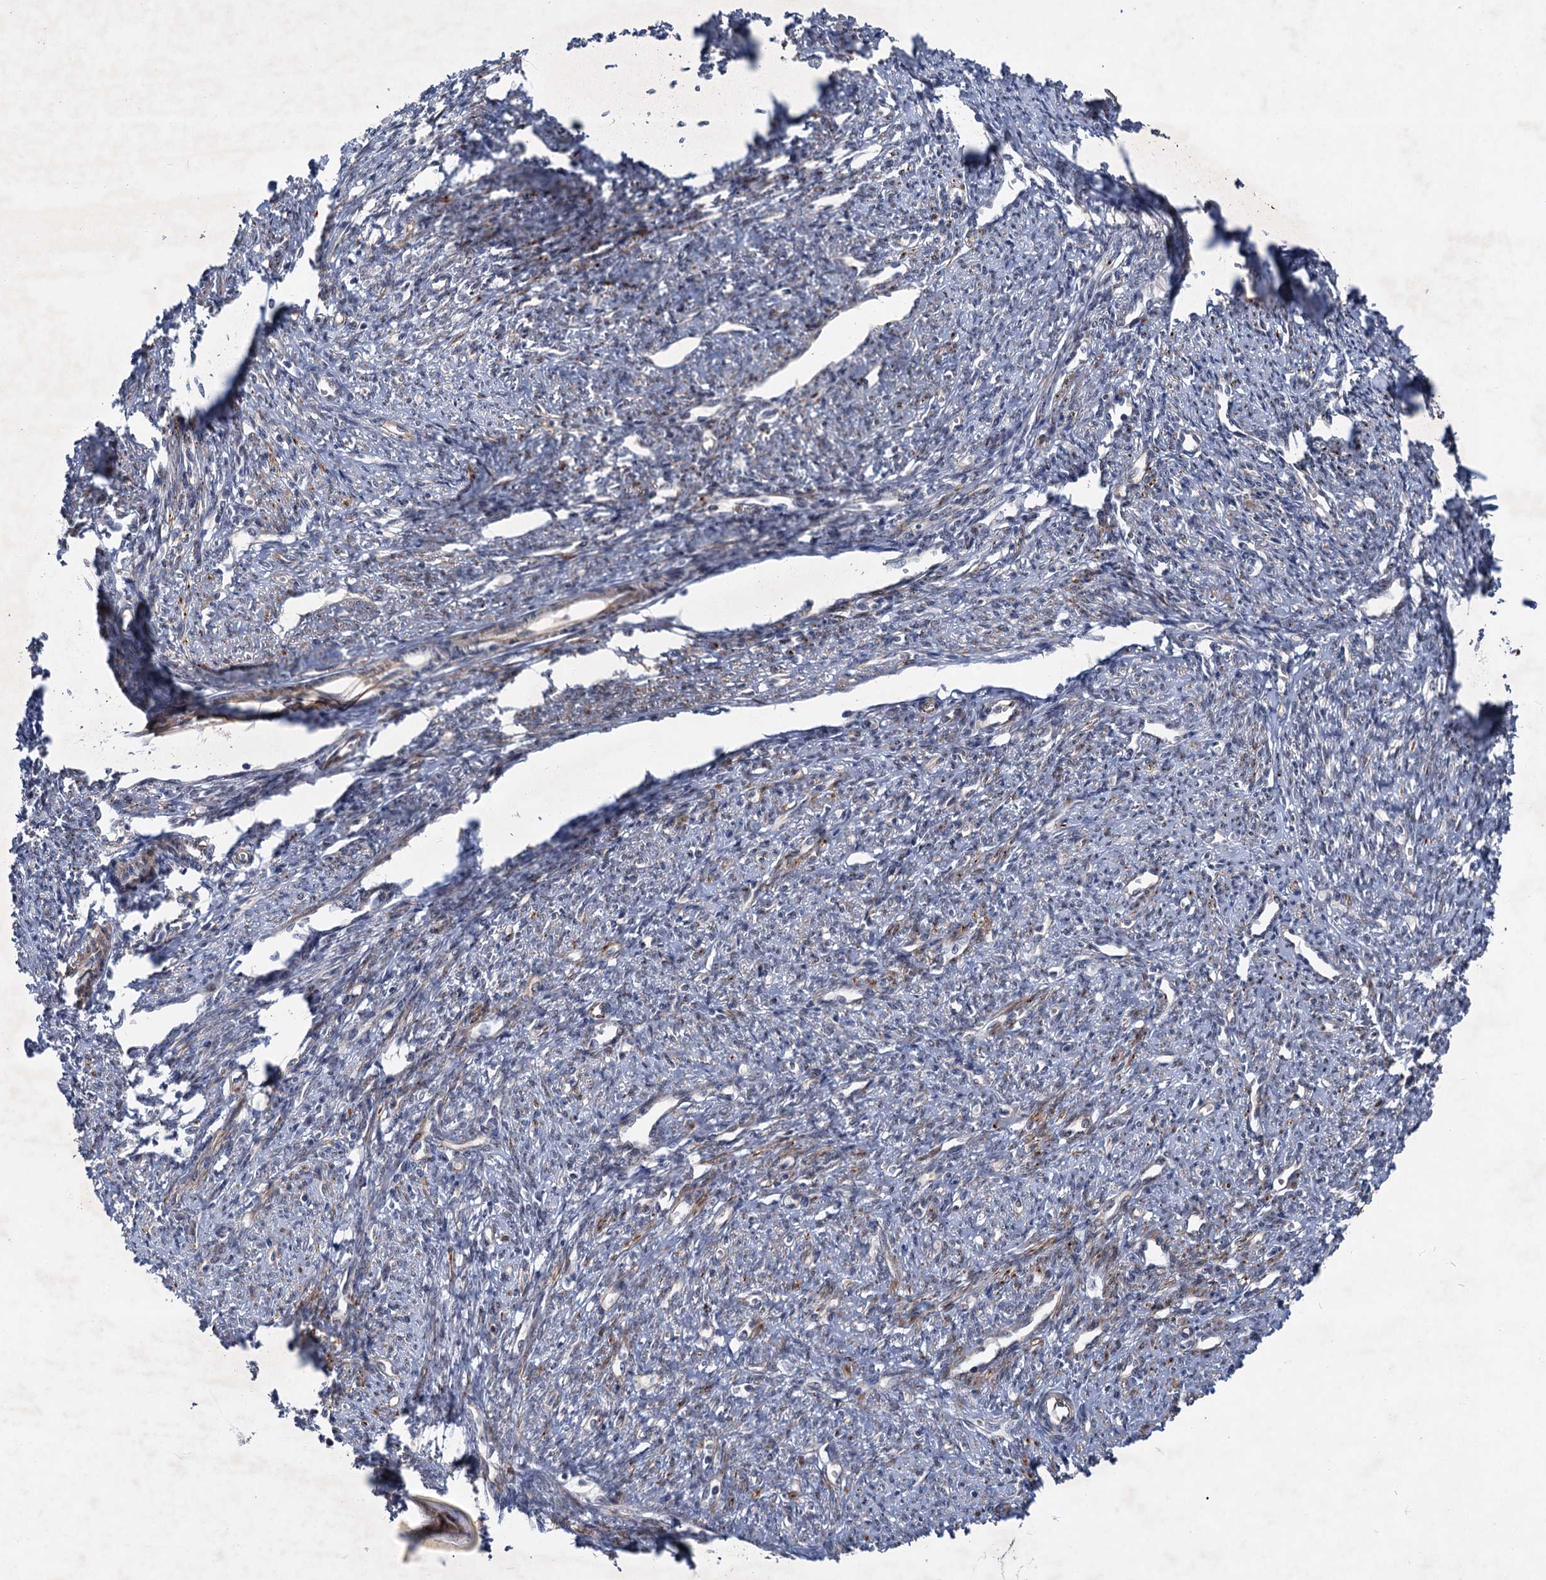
{"staining": {"intensity": "moderate", "quantity": "25%-75%", "location": "cytoplasmic/membranous"}, "tissue": "smooth muscle", "cell_type": "Smooth muscle cells", "image_type": "normal", "snomed": [{"axis": "morphology", "description": "Normal tissue, NOS"}, {"axis": "topography", "description": "Smooth muscle"}, {"axis": "topography", "description": "Uterus"}], "caption": "Immunohistochemistry (IHC) photomicrograph of benign smooth muscle stained for a protein (brown), which reveals medium levels of moderate cytoplasmic/membranous expression in approximately 25%-75% of smooth muscle cells.", "gene": "TTC31", "patient": {"sex": "female", "age": 59}}